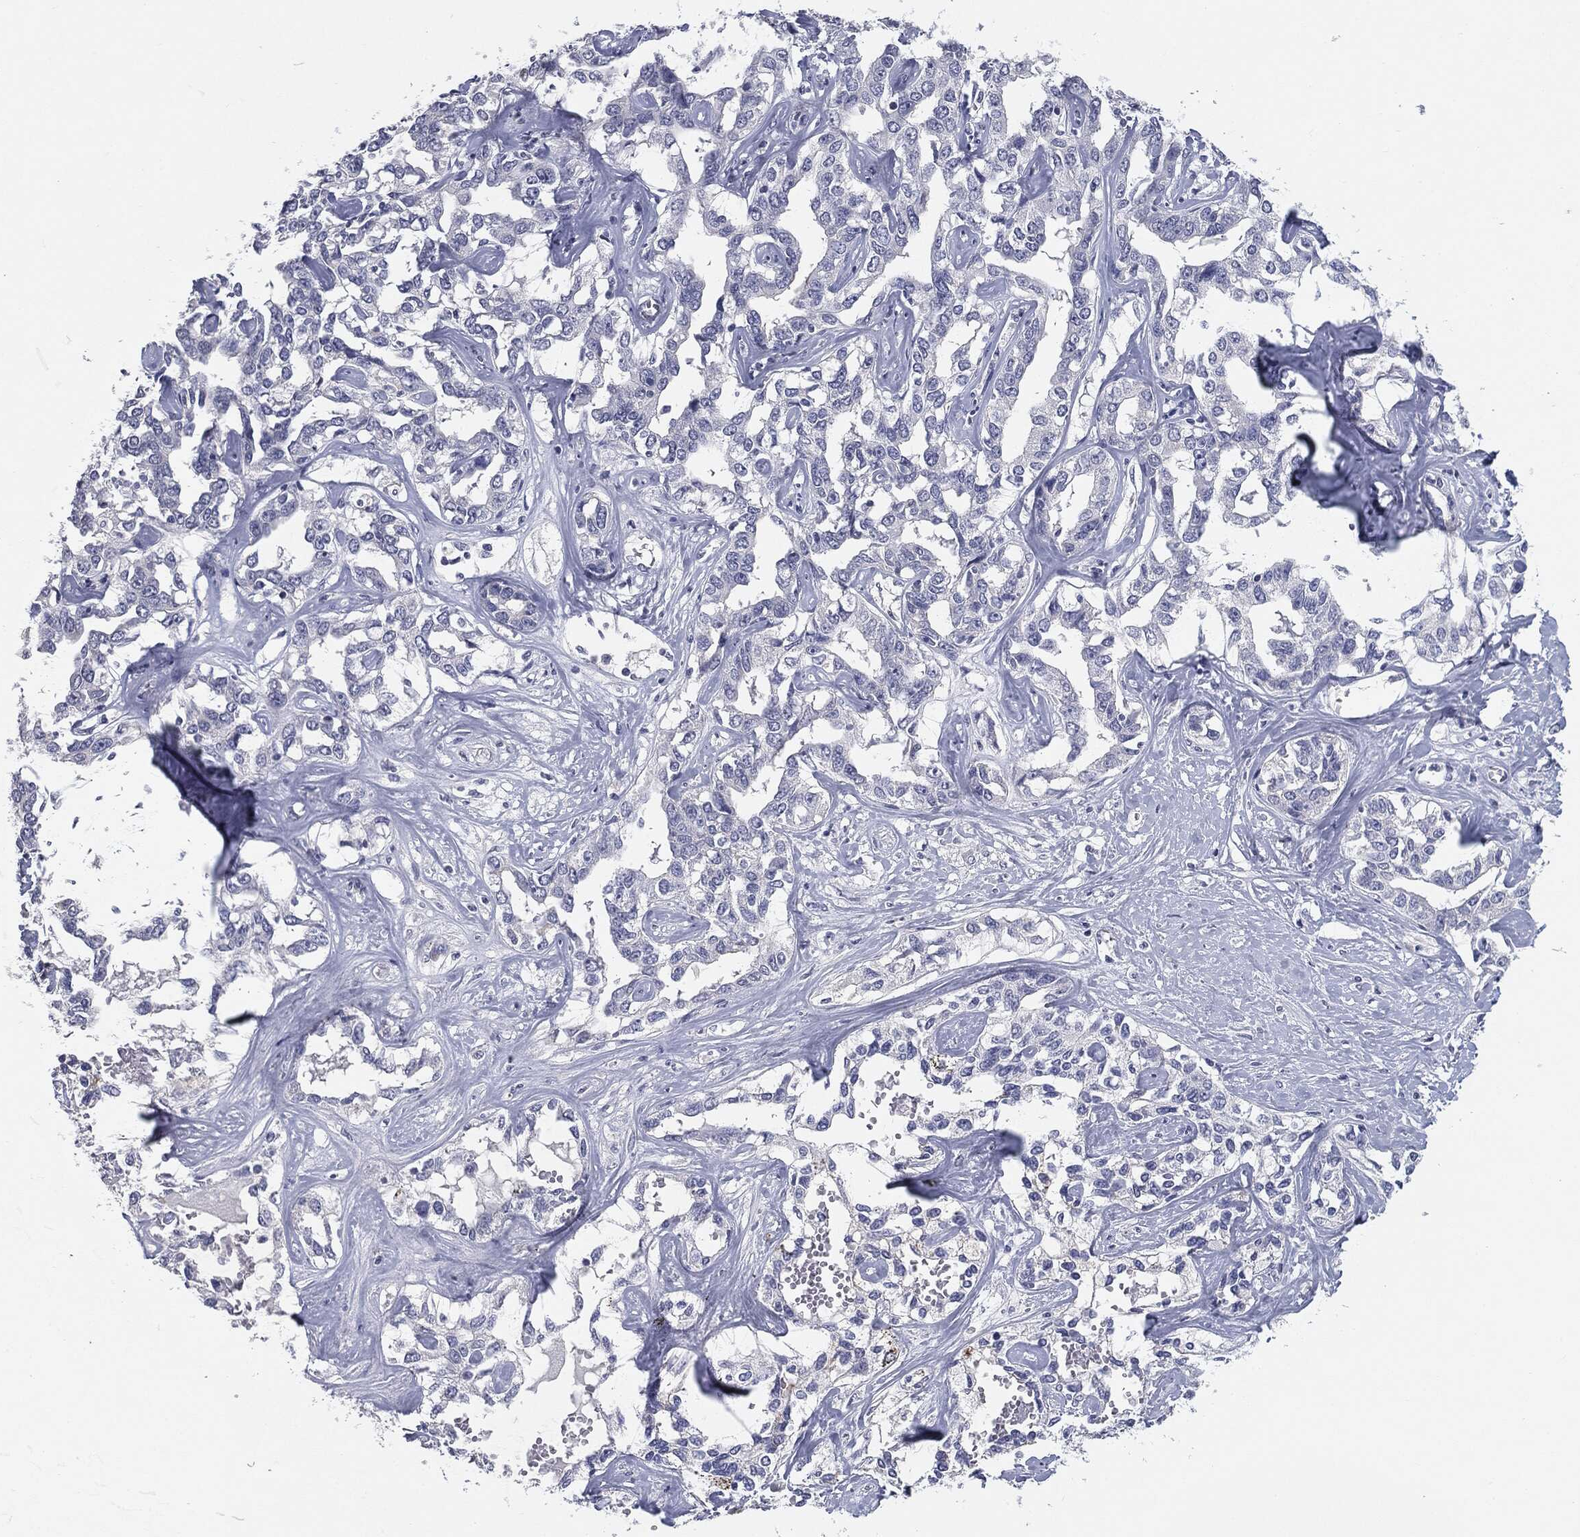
{"staining": {"intensity": "negative", "quantity": "none", "location": "none"}, "tissue": "liver cancer", "cell_type": "Tumor cells", "image_type": "cancer", "snomed": [{"axis": "morphology", "description": "Cholangiocarcinoma"}, {"axis": "topography", "description": "Liver"}], "caption": "Cholangiocarcinoma (liver) was stained to show a protein in brown. There is no significant staining in tumor cells.", "gene": "MUC1", "patient": {"sex": "male", "age": 59}}